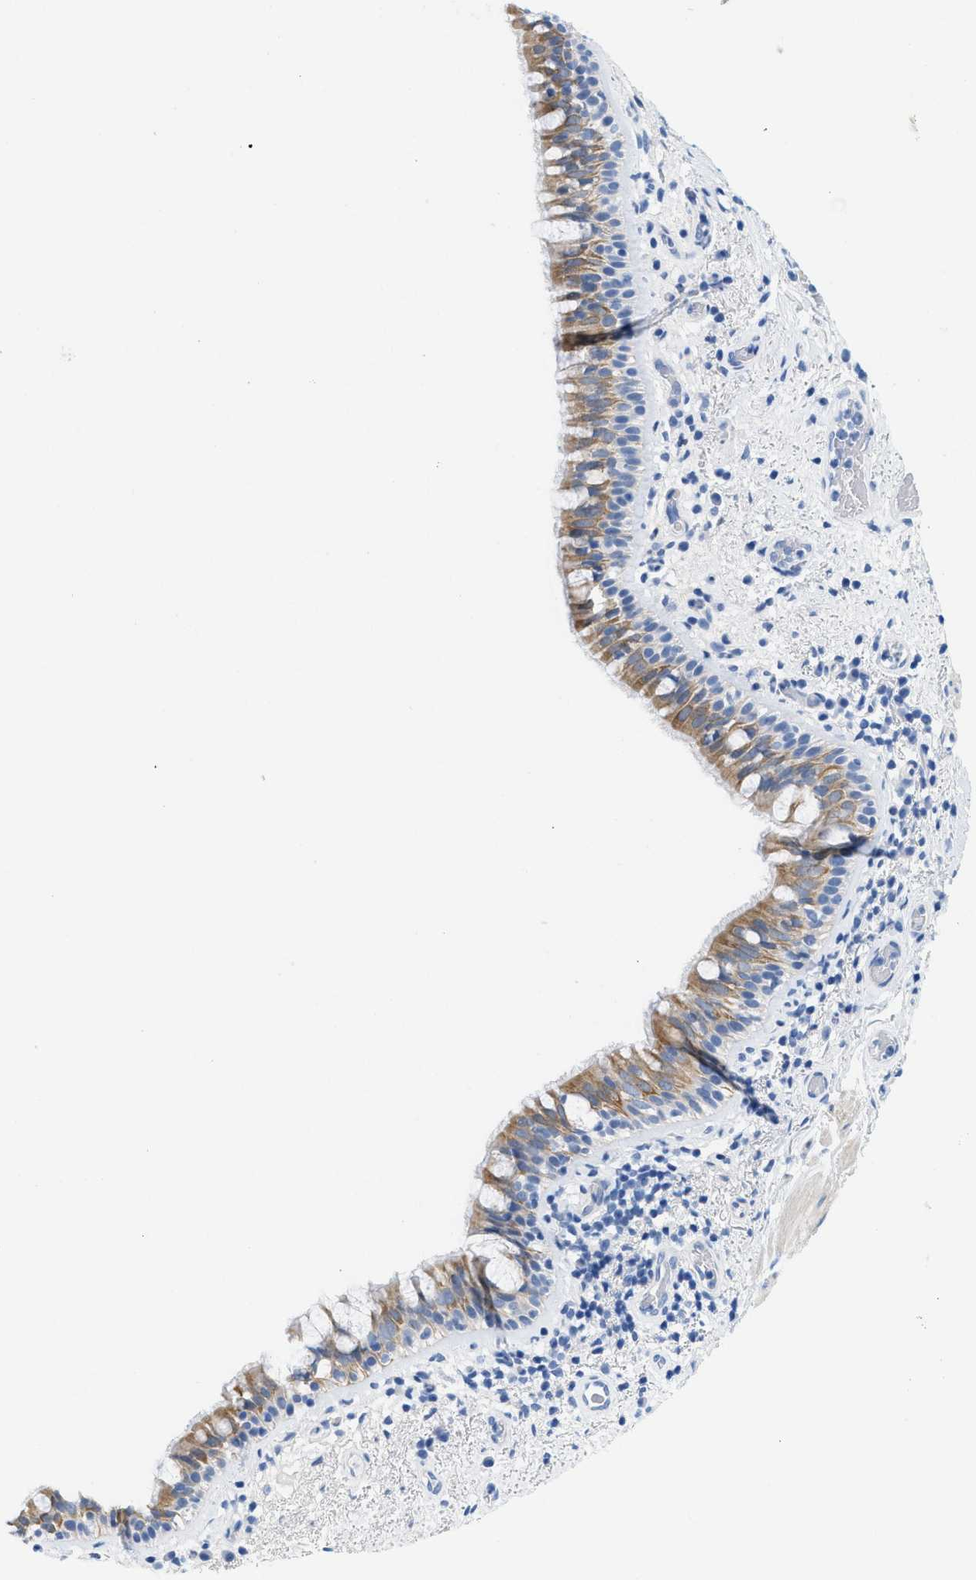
{"staining": {"intensity": "moderate", "quantity": ">75%", "location": "cytoplasmic/membranous"}, "tissue": "bronchus", "cell_type": "Respiratory epithelial cells", "image_type": "normal", "snomed": [{"axis": "morphology", "description": "Normal tissue, NOS"}, {"axis": "morphology", "description": "Inflammation, NOS"}, {"axis": "topography", "description": "Cartilage tissue"}, {"axis": "topography", "description": "Bronchus"}], "caption": "Protein staining of benign bronchus demonstrates moderate cytoplasmic/membranous expression in approximately >75% of respiratory epithelial cells.", "gene": "BPGM", "patient": {"sex": "male", "age": 77}}